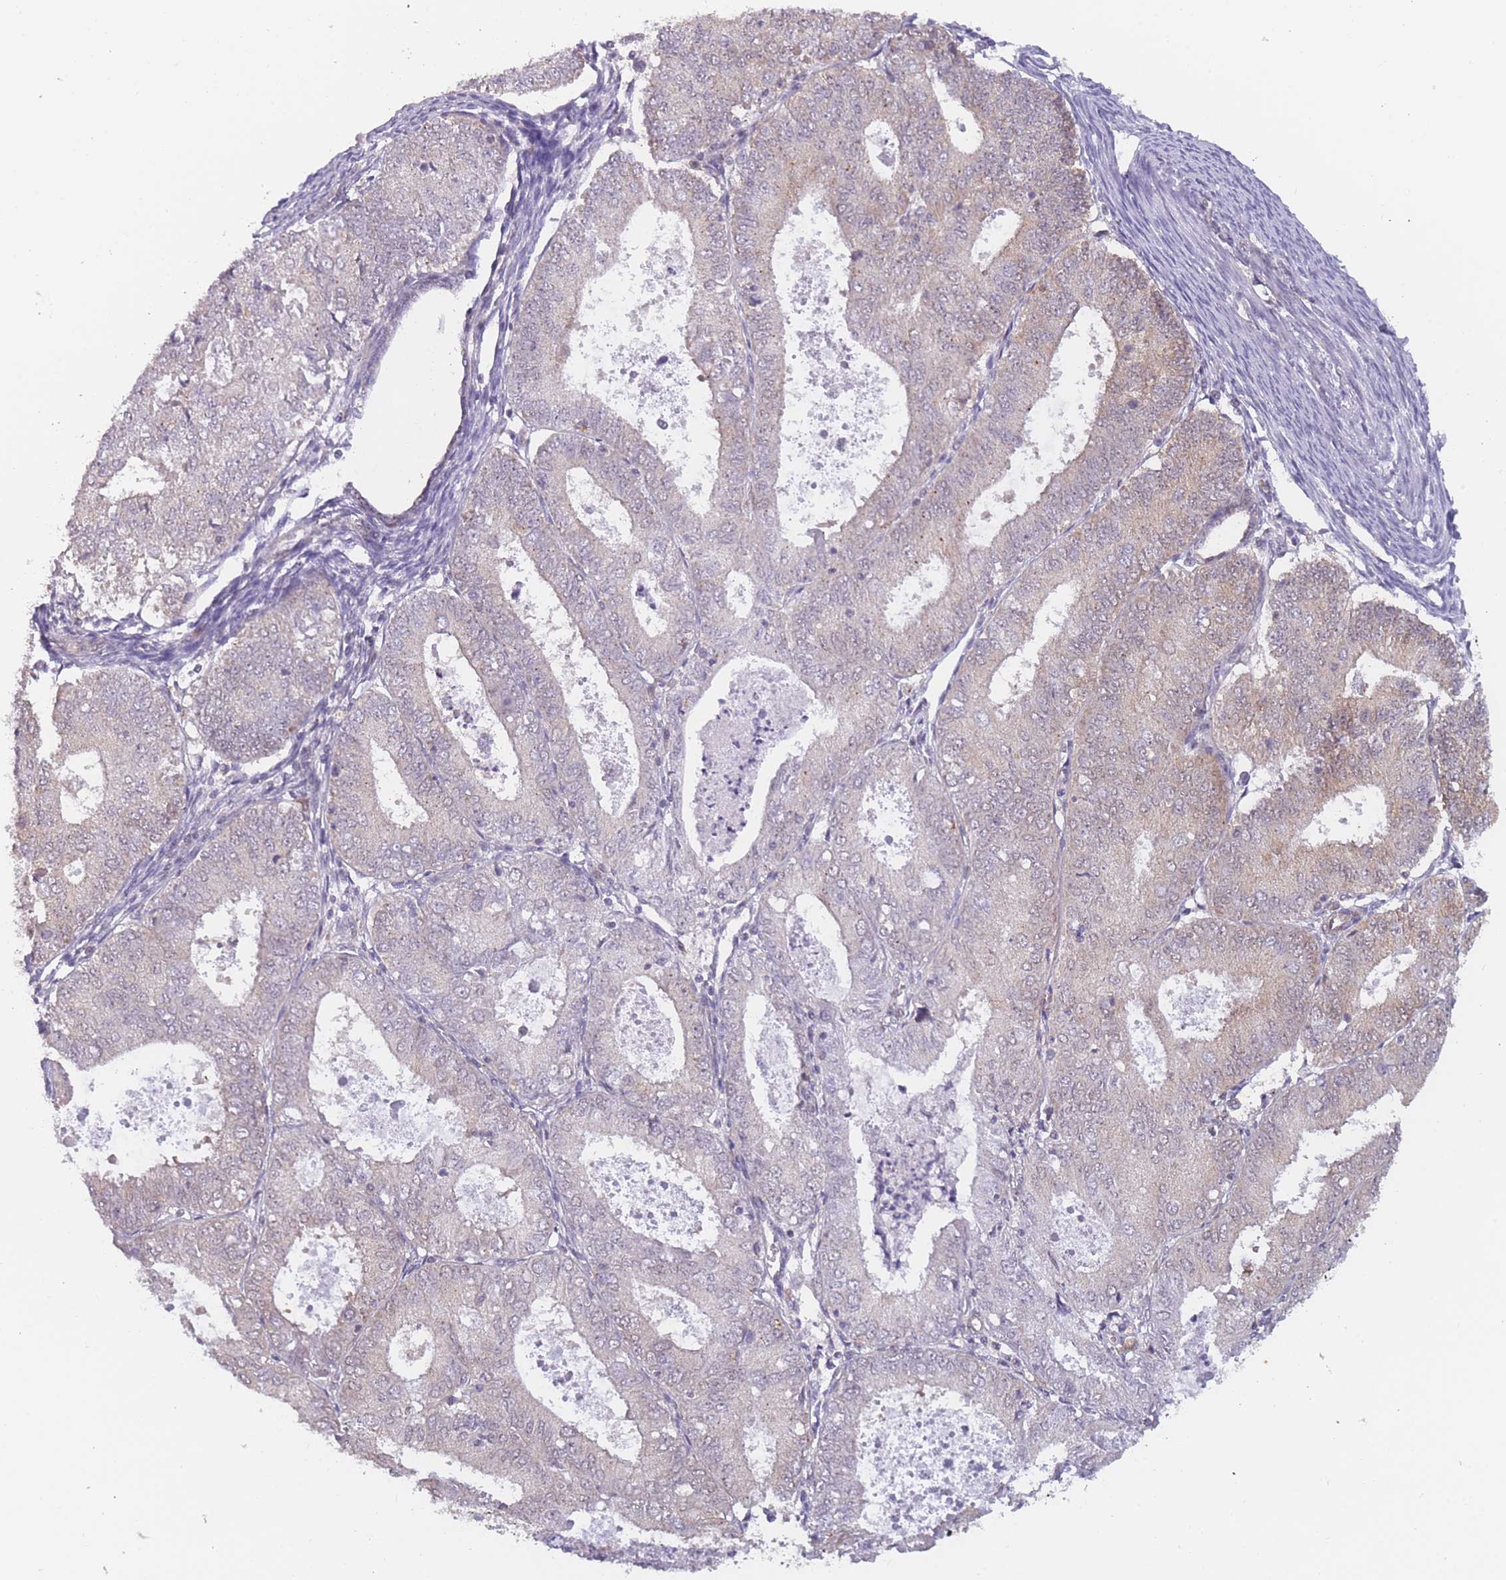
{"staining": {"intensity": "weak", "quantity": "<25%", "location": "cytoplasmic/membranous"}, "tissue": "endometrial cancer", "cell_type": "Tumor cells", "image_type": "cancer", "snomed": [{"axis": "morphology", "description": "Adenocarcinoma, NOS"}, {"axis": "topography", "description": "Endometrium"}], "caption": "High magnification brightfield microscopy of adenocarcinoma (endometrial) stained with DAB (3,3'-diaminobenzidine) (brown) and counterstained with hematoxylin (blue): tumor cells show no significant positivity.", "gene": "MRI1", "patient": {"sex": "female", "age": 57}}